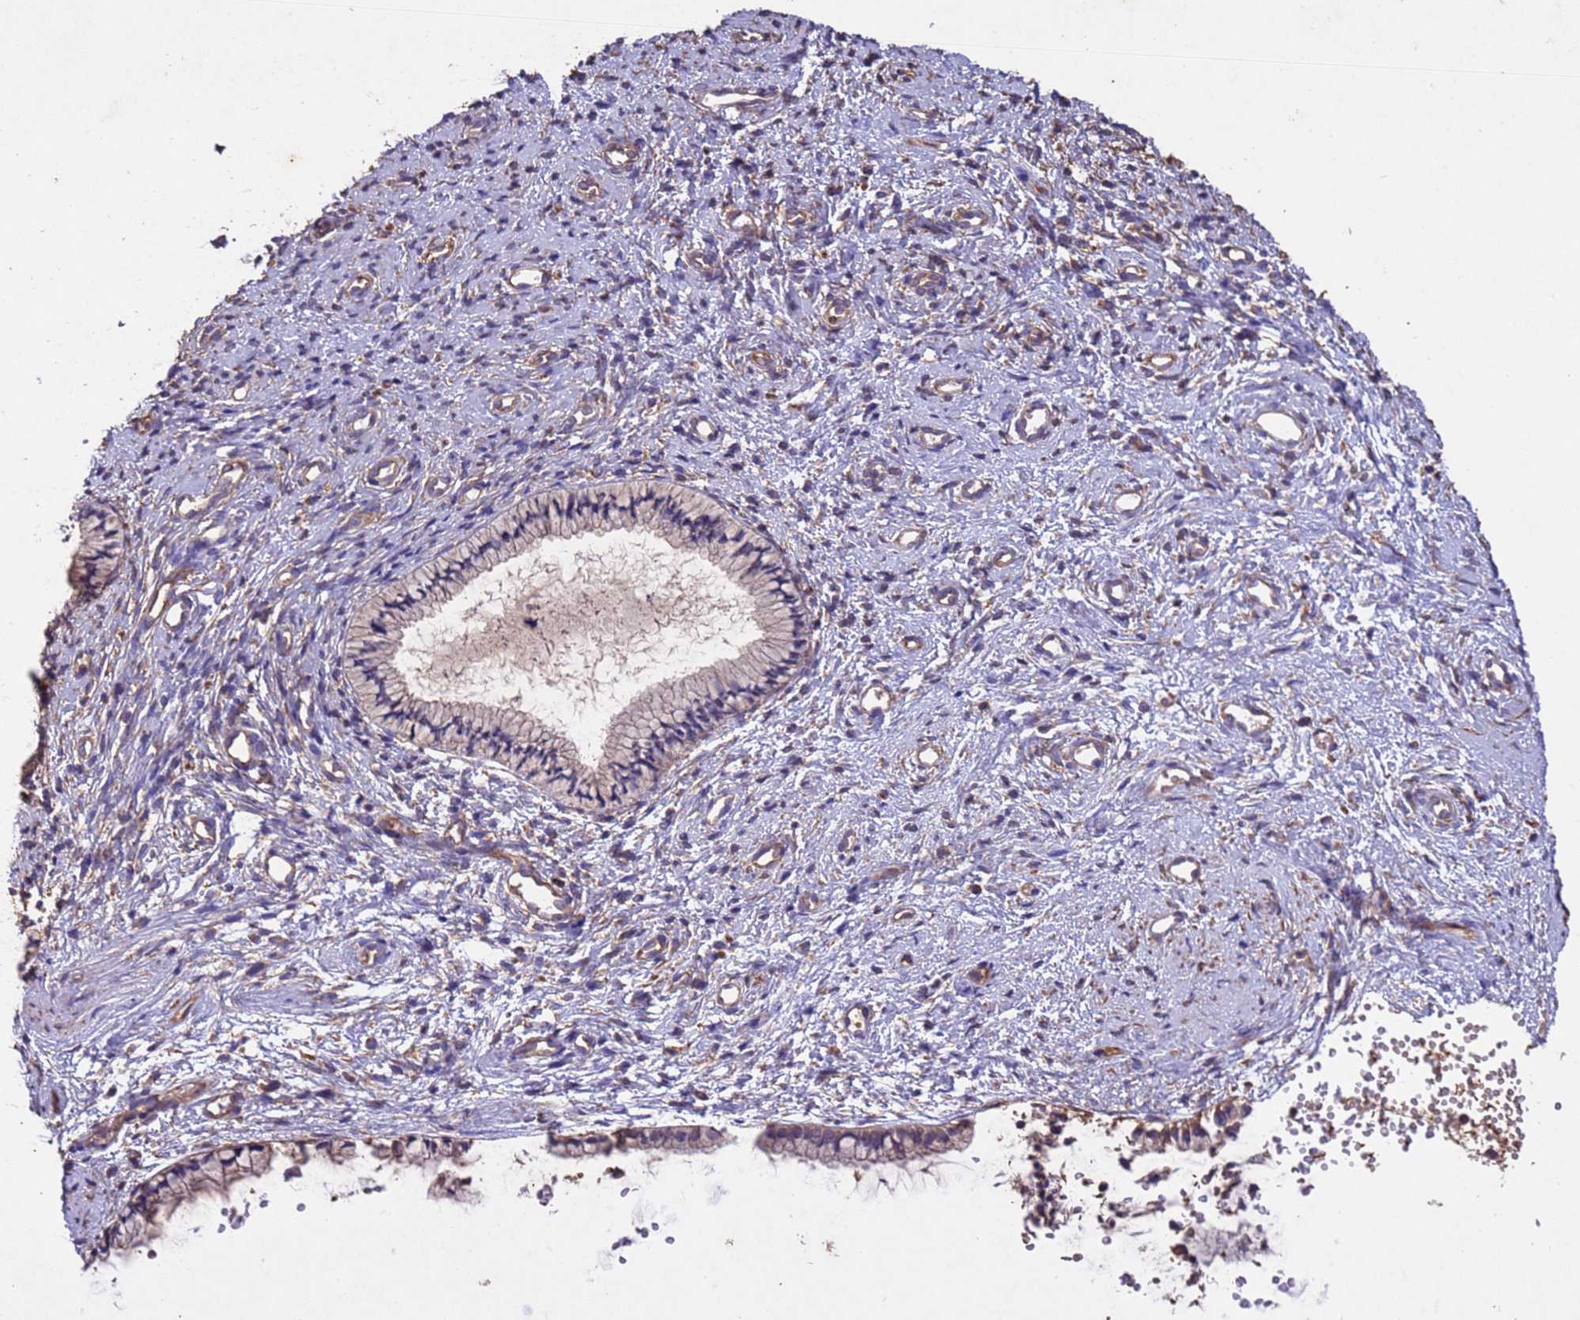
{"staining": {"intensity": "negative", "quantity": "none", "location": "none"}, "tissue": "cervix", "cell_type": "Glandular cells", "image_type": "normal", "snomed": [{"axis": "morphology", "description": "Normal tissue, NOS"}, {"axis": "topography", "description": "Cervix"}], "caption": "Photomicrograph shows no protein expression in glandular cells of unremarkable cervix. The staining is performed using DAB (3,3'-diaminobenzidine) brown chromogen with nuclei counter-stained in using hematoxylin.", "gene": "MTX3", "patient": {"sex": "female", "age": 57}}